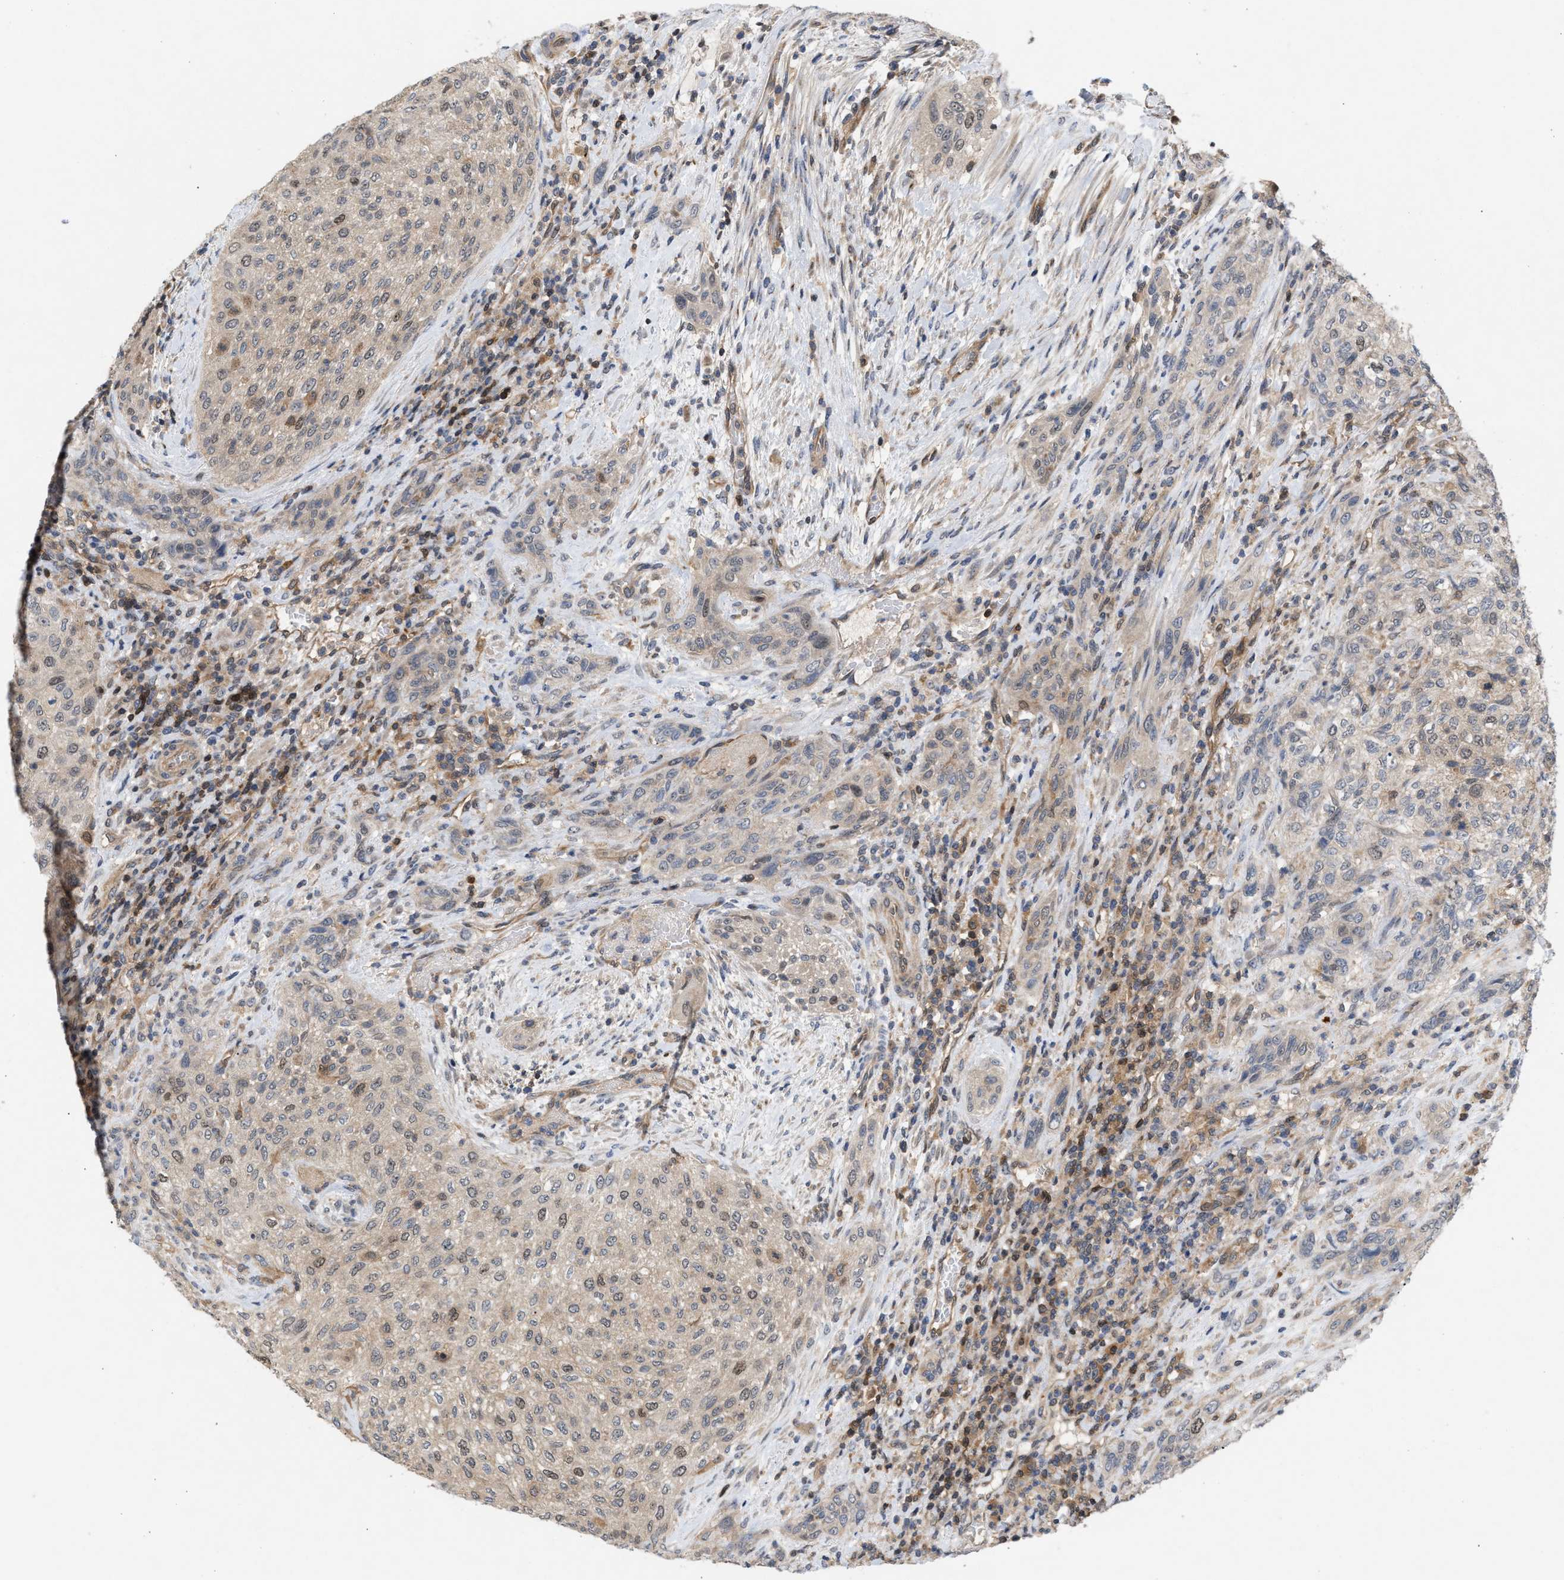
{"staining": {"intensity": "weak", "quantity": "25%-75%", "location": "cytoplasmic/membranous,nuclear"}, "tissue": "urothelial cancer", "cell_type": "Tumor cells", "image_type": "cancer", "snomed": [{"axis": "morphology", "description": "Urothelial carcinoma, Low grade"}, {"axis": "morphology", "description": "Urothelial carcinoma, High grade"}, {"axis": "topography", "description": "Urinary bladder"}], "caption": "Immunohistochemical staining of human urothelial cancer shows low levels of weak cytoplasmic/membranous and nuclear expression in approximately 25%-75% of tumor cells.", "gene": "GLOD4", "patient": {"sex": "male", "age": 35}}